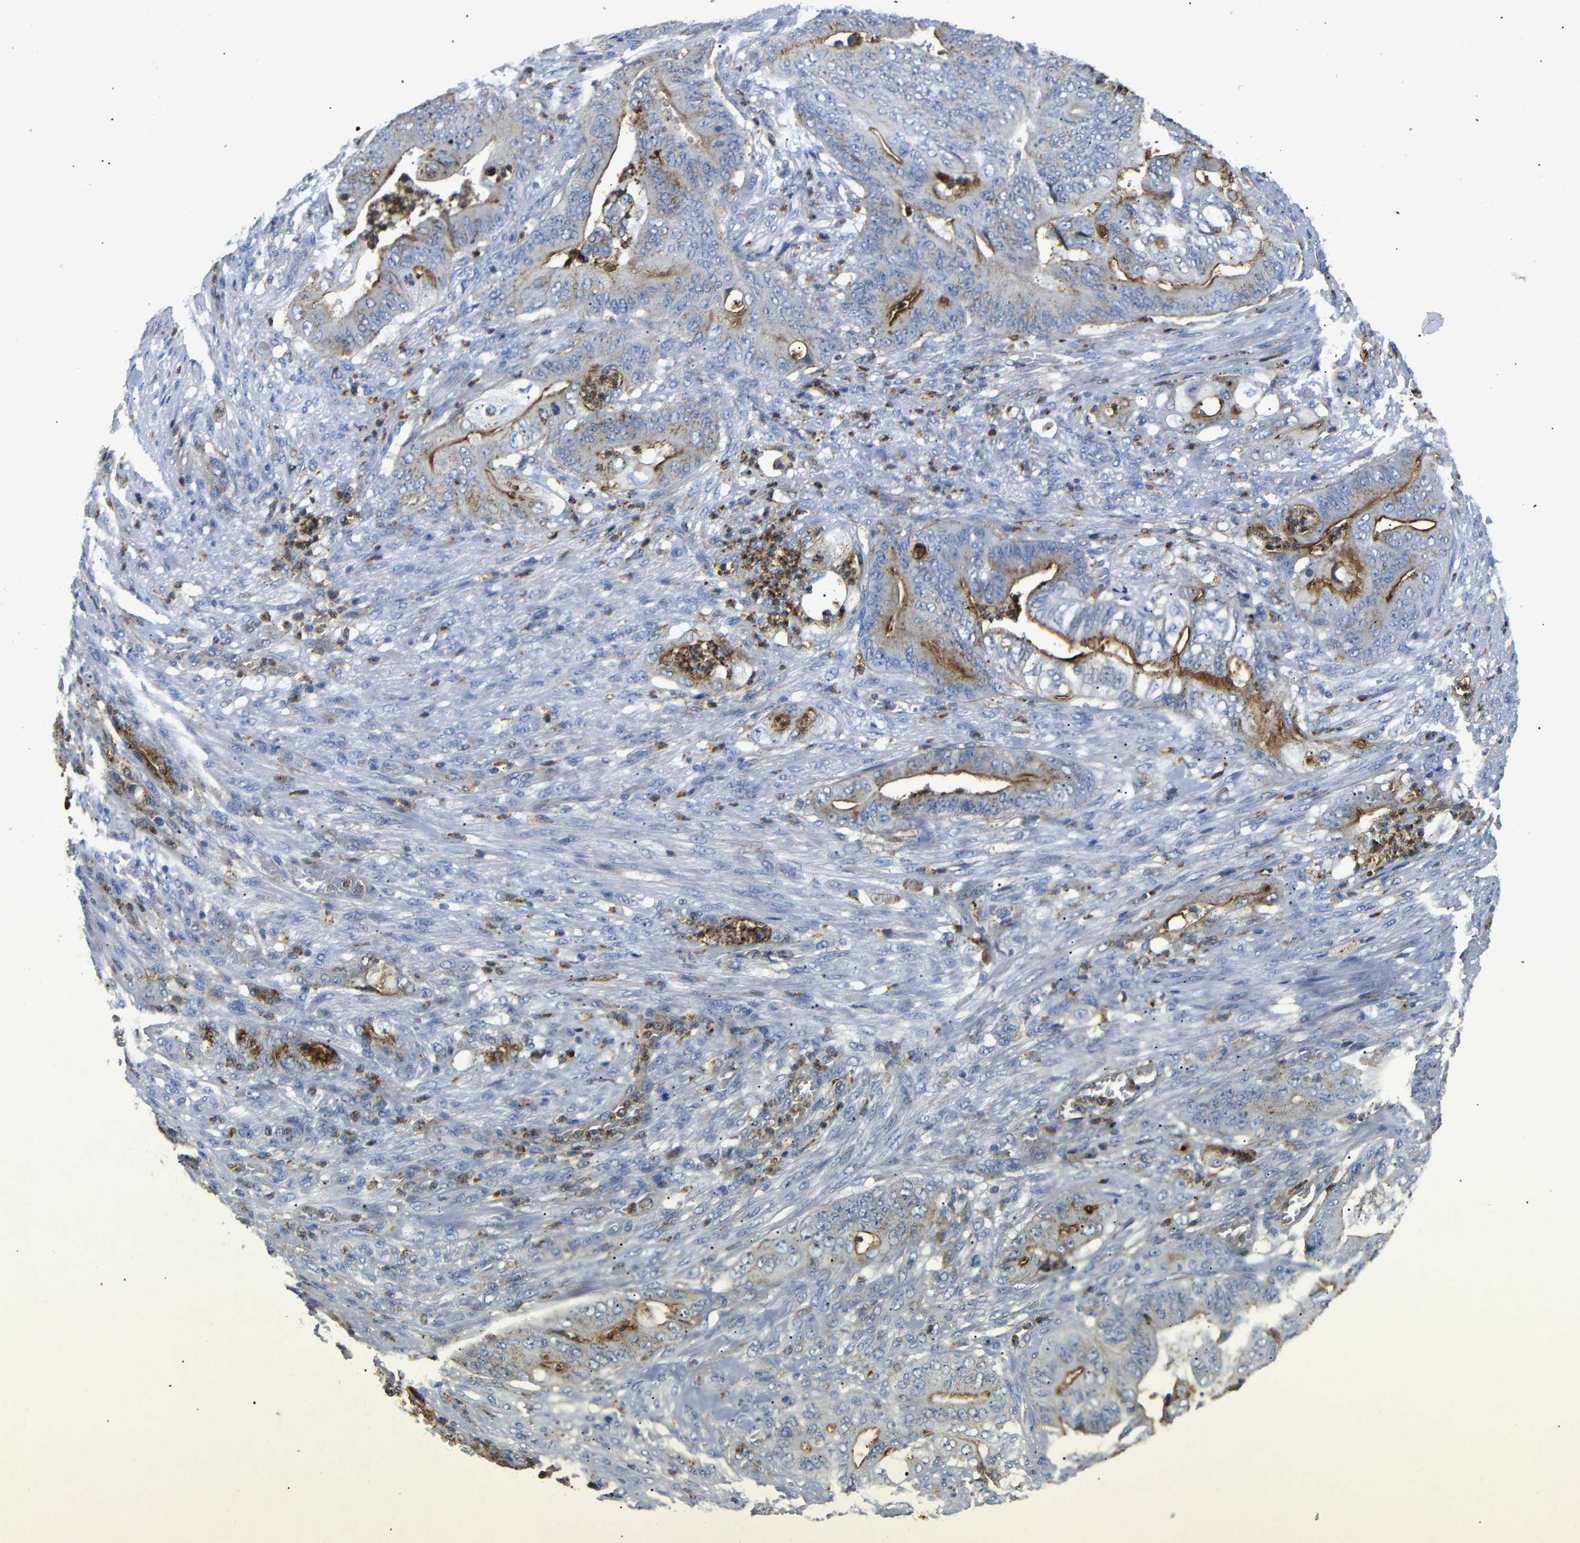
{"staining": {"intensity": "moderate", "quantity": "<25%", "location": "cytoplasmic/membranous"}, "tissue": "stomach cancer", "cell_type": "Tumor cells", "image_type": "cancer", "snomed": [{"axis": "morphology", "description": "Adenocarcinoma, NOS"}, {"axis": "topography", "description": "Stomach"}], "caption": "Immunohistochemical staining of adenocarcinoma (stomach) displays low levels of moderate cytoplasmic/membranous protein positivity in about <25% of tumor cells.", "gene": "SDCBP", "patient": {"sex": "female", "age": 73}}